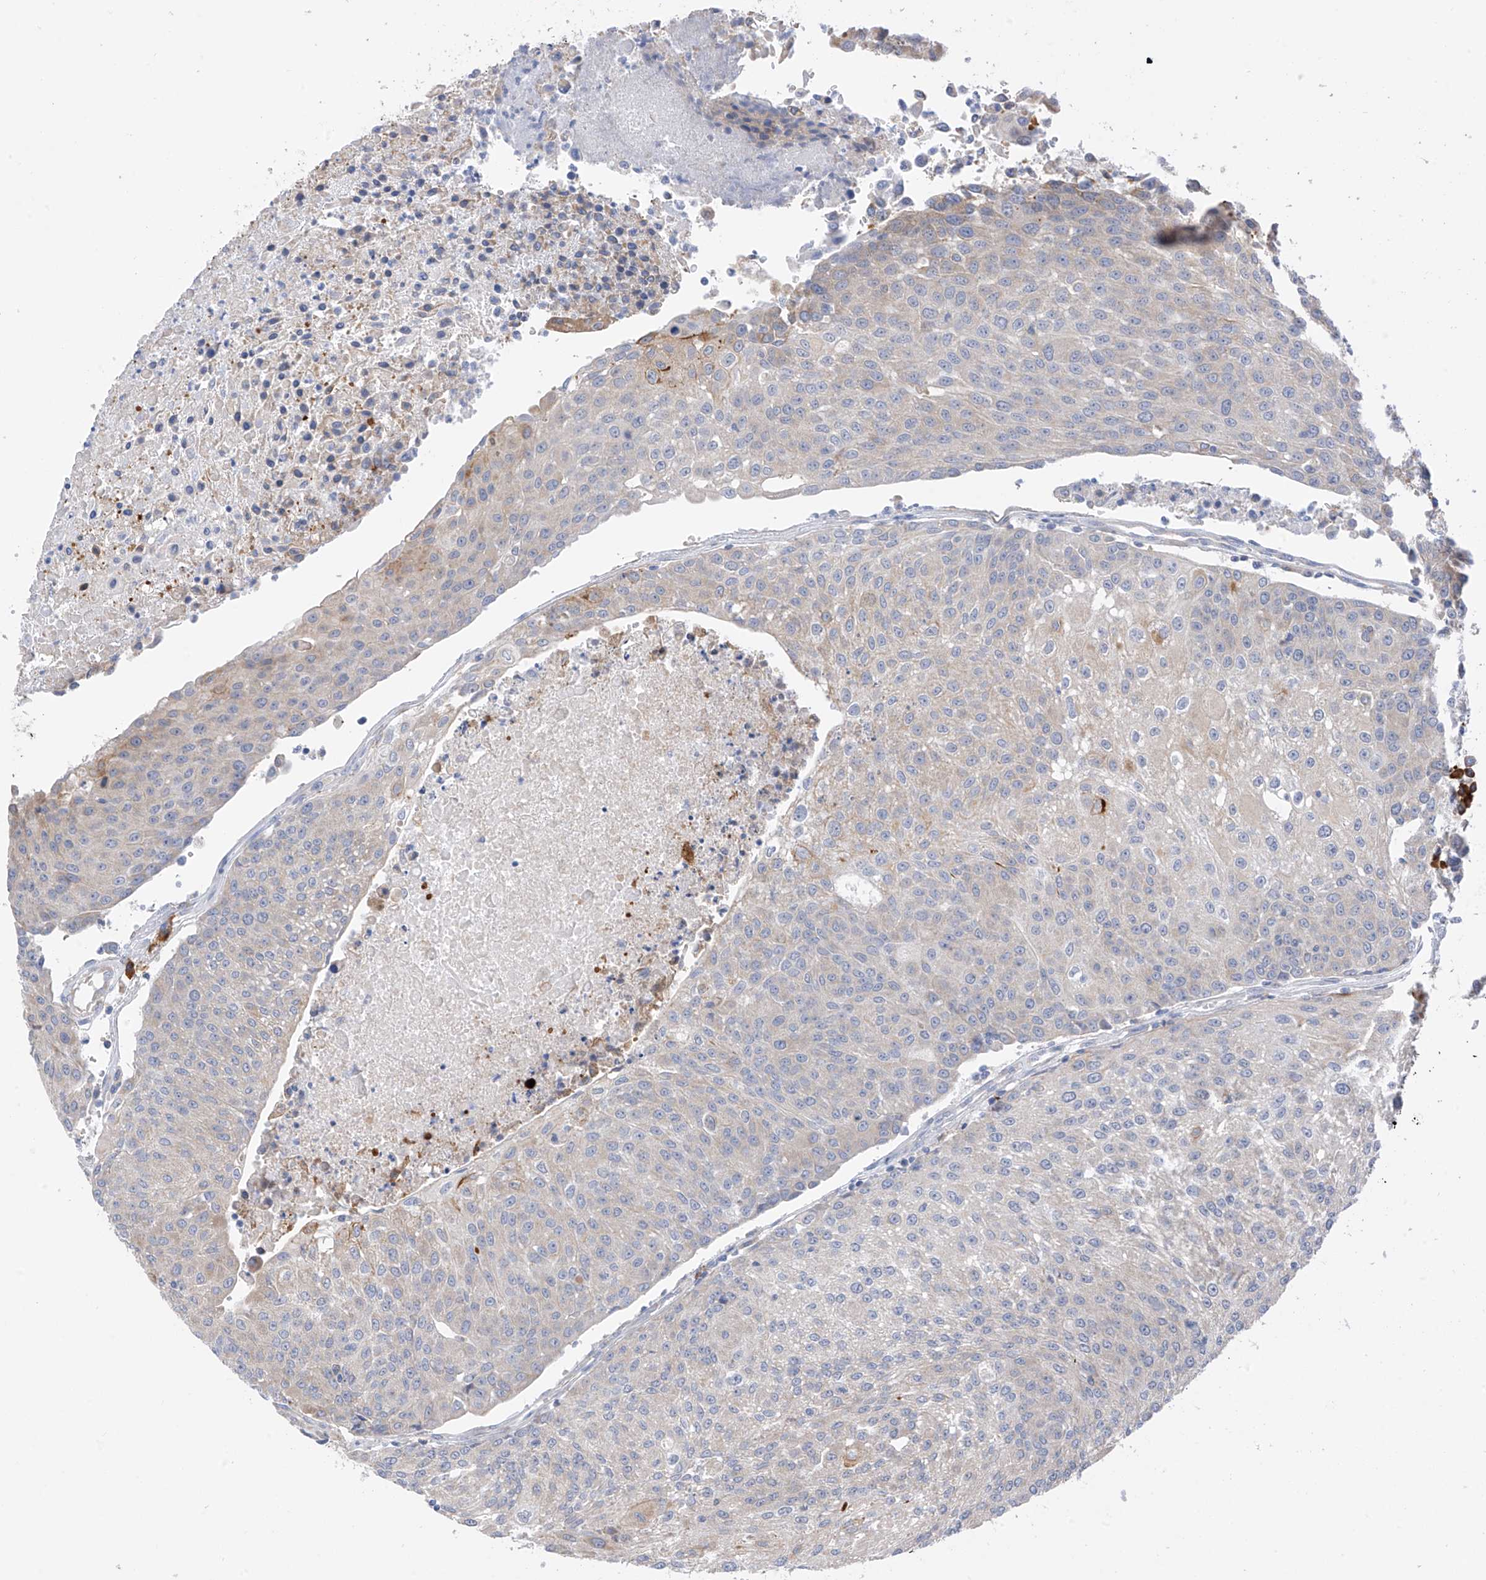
{"staining": {"intensity": "negative", "quantity": "none", "location": "none"}, "tissue": "urothelial cancer", "cell_type": "Tumor cells", "image_type": "cancer", "snomed": [{"axis": "morphology", "description": "Urothelial carcinoma, High grade"}, {"axis": "topography", "description": "Urinary bladder"}], "caption": "Immunohistochemical staining of urothelial carcinoma (high-grade) demonstrates no significant positivity in tumor cells. (IHC, brightfield microscopy, high magnification).", "gene": "REC8", "patient": {"sex": "female", "age": 85}}